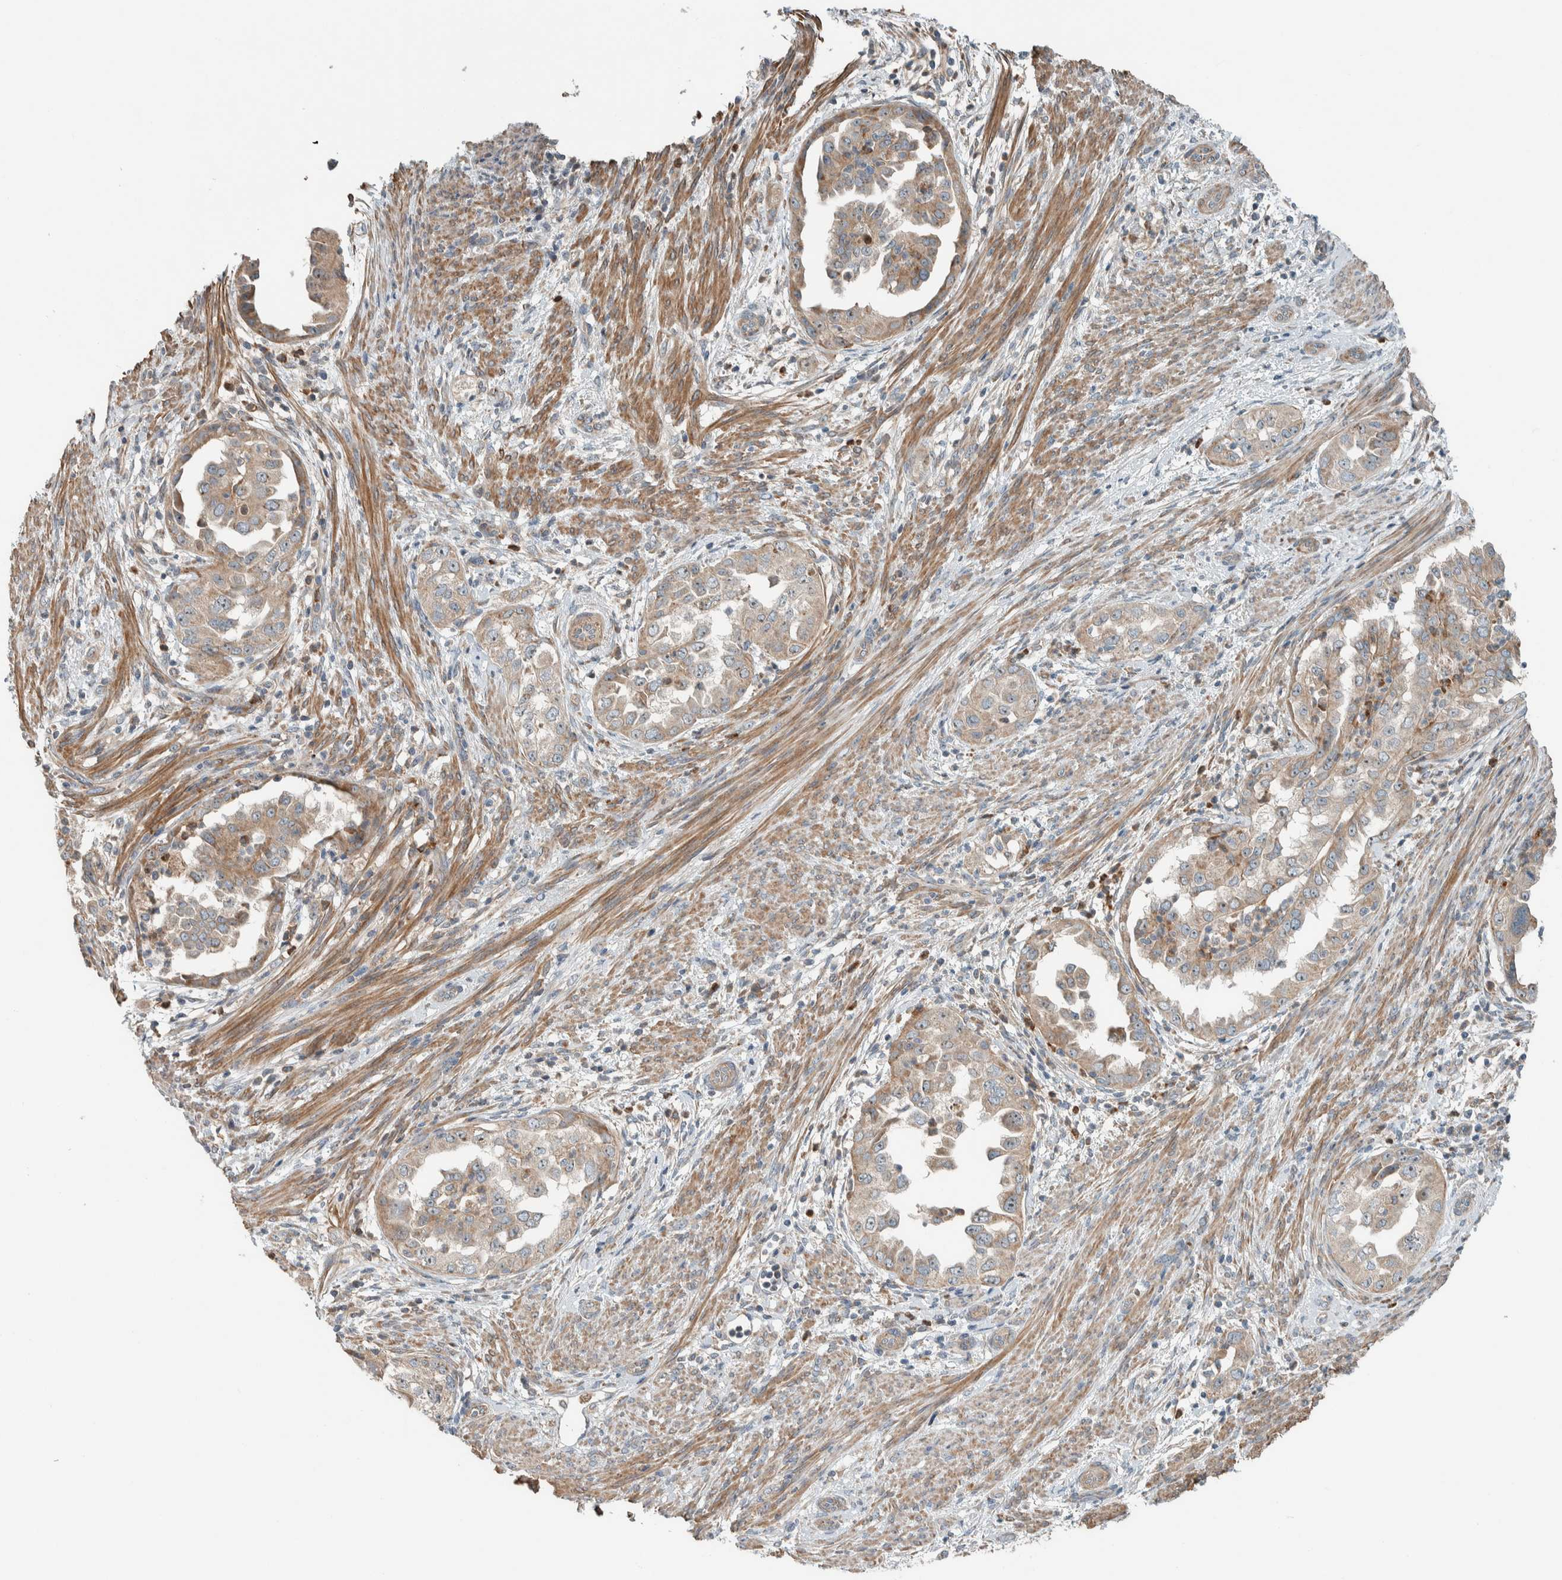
{"staining": {"intensity": "weak", "quantity": ">75%", "location": "cytoplasmic/membranous,nuclear"}, "tissue": "endometrial cancer", "cell_type": "Tumor cells", "image_type": "cancer", "snomed": [{"axis": "morphology", "description": "Adenocarcinoma, NOS"}, {"axis": "topography", "description": "Endometrium"}], "caption": "Endometrial adenocarcinoma was stained to show a protein in brown. There is low levels of weak cytoplasmic/membranous and nuclear positivity in about >75% of tumor cells.", "gene": "SLFN12L", "patient": {"sex": "female", "age": 85}}